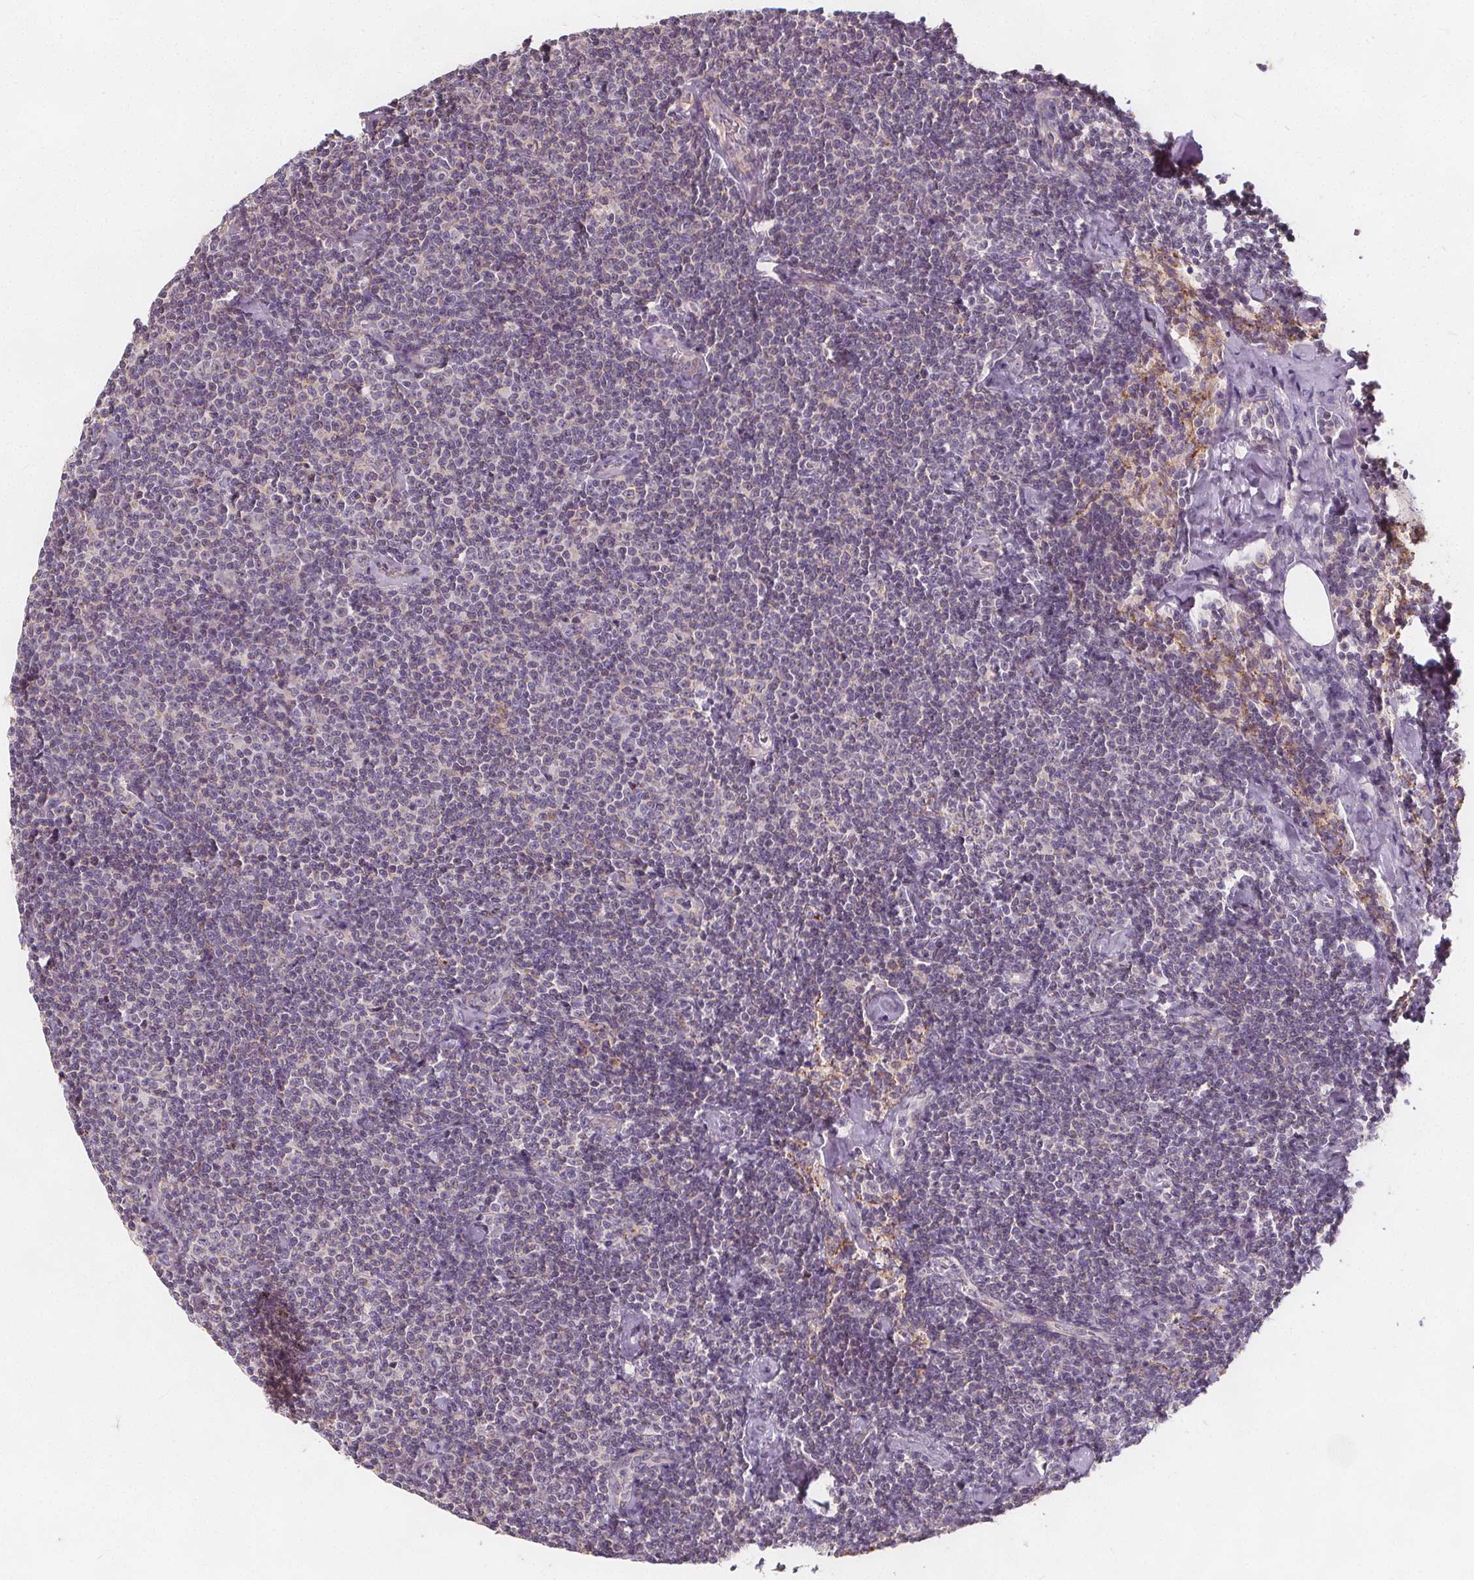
{"staining": {"intensity": "negative", "quantity": "none", "location": "none"}, "tissue": "lymphoma", "cell_type": "Tumor cells", "image_type": "cancer", "snomed": [{"axis": "morphology", "description": "Malignant lymphoma, non-Hodgkin's type, Low grade"}, {"axis": "topography", "description": "Lymph node"}], "caption": "Tumor cells are negative for protein expression in human malignant lymphoma, non-Hodgkin's type (low-grade).", "gene": "DRC3", "patient": {"sex": "male", "age": 81}}